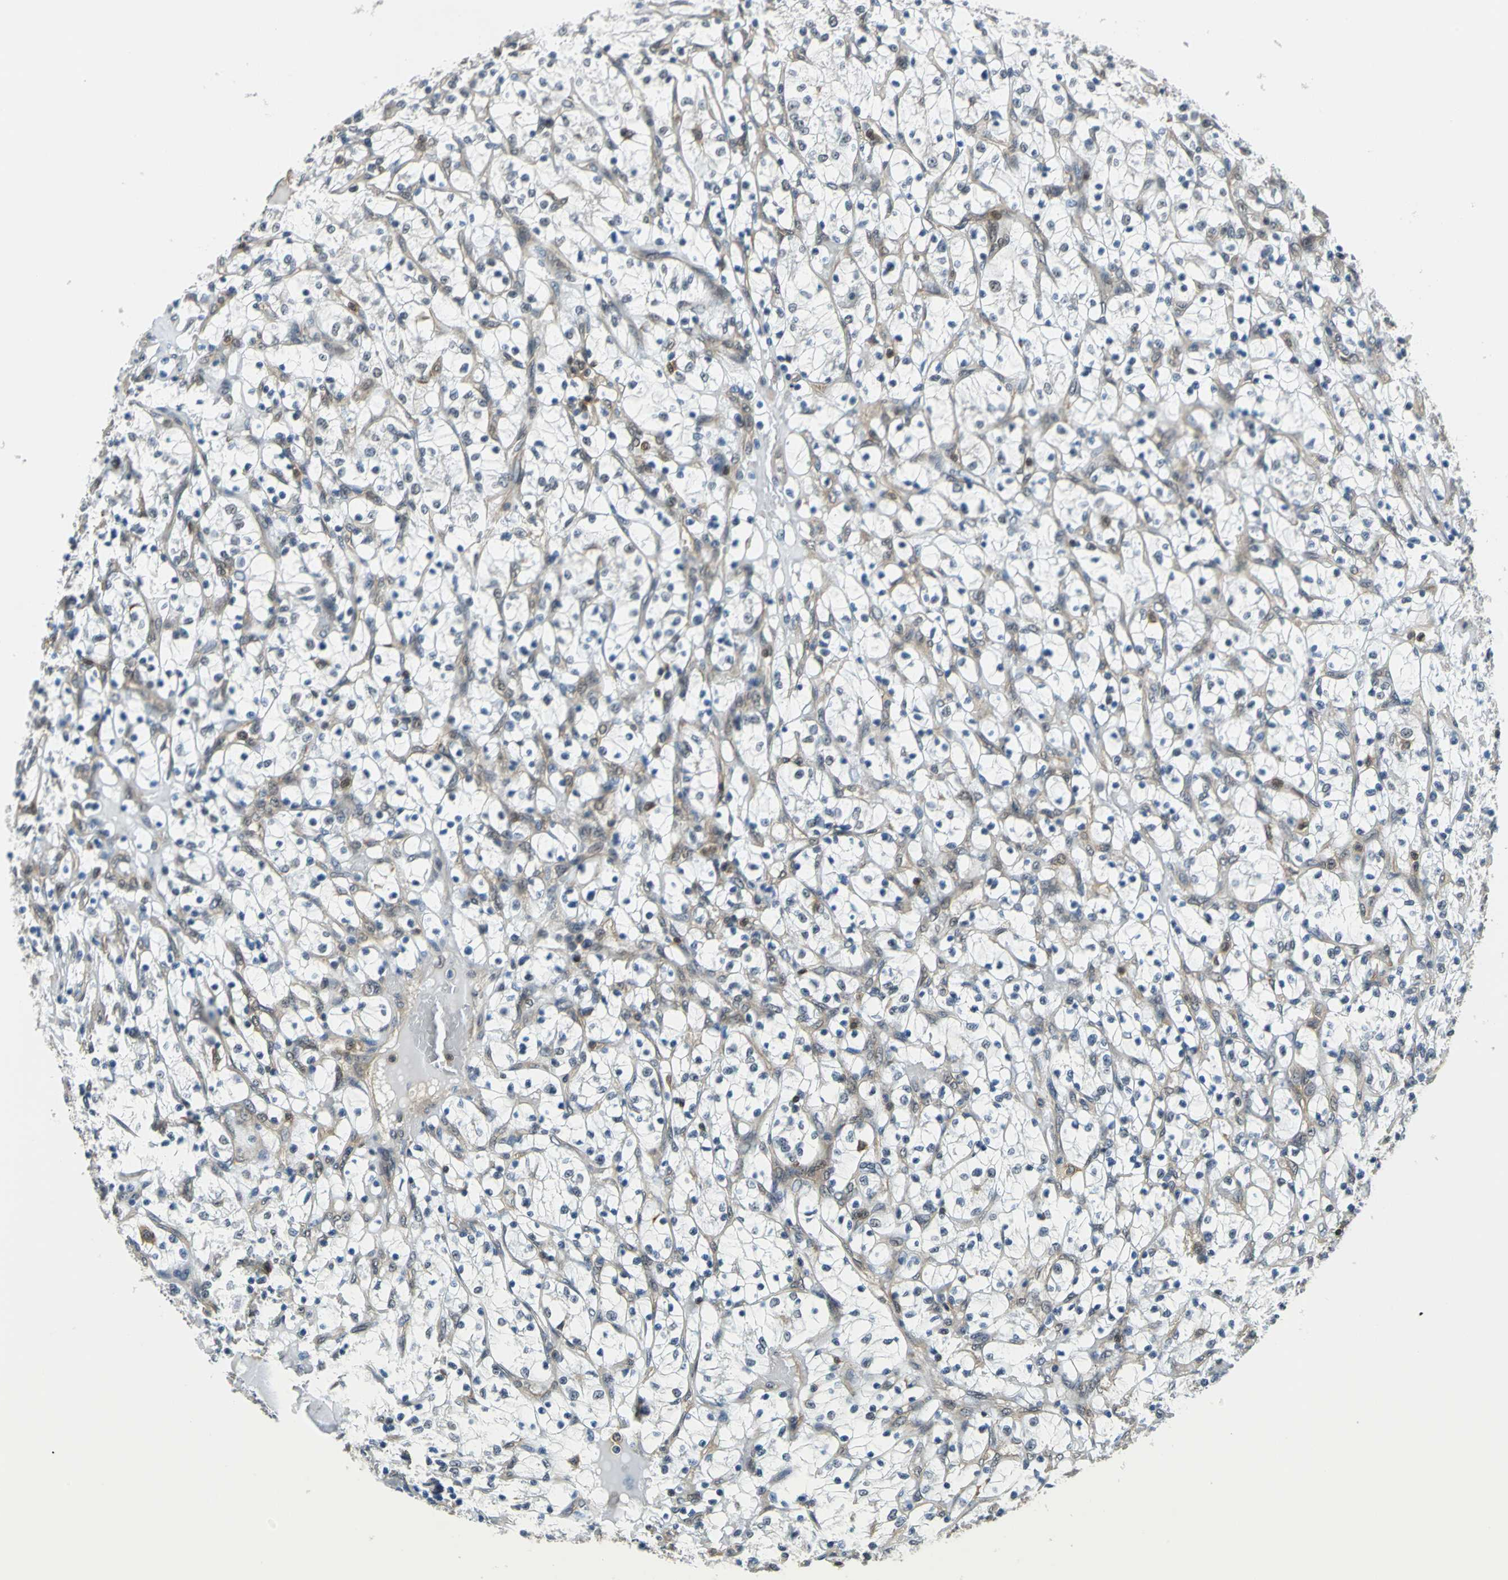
{"staining": {"intensity": "negative", "quantity": "none", "location": "none"}, "tissue": "renal cancer", "cell_type": "Tumor cells", "image_type": "cancer", "snomed": [{"axis": "morphology", "description": "Adenocarcinoma, NOS"}, {"axis": "topography", "description": "Kidney"}], "caption": "IHC photomicrograph of neoplastic tissue: human renal cancer stained with DAB exhibits no significant protein positivity in tumor cells. (Immunohistochemistry (ihc), brightfield microscopy, high magnification).", "gene": "ARPC3", "patient": {"sex": "female", "age": 69}}